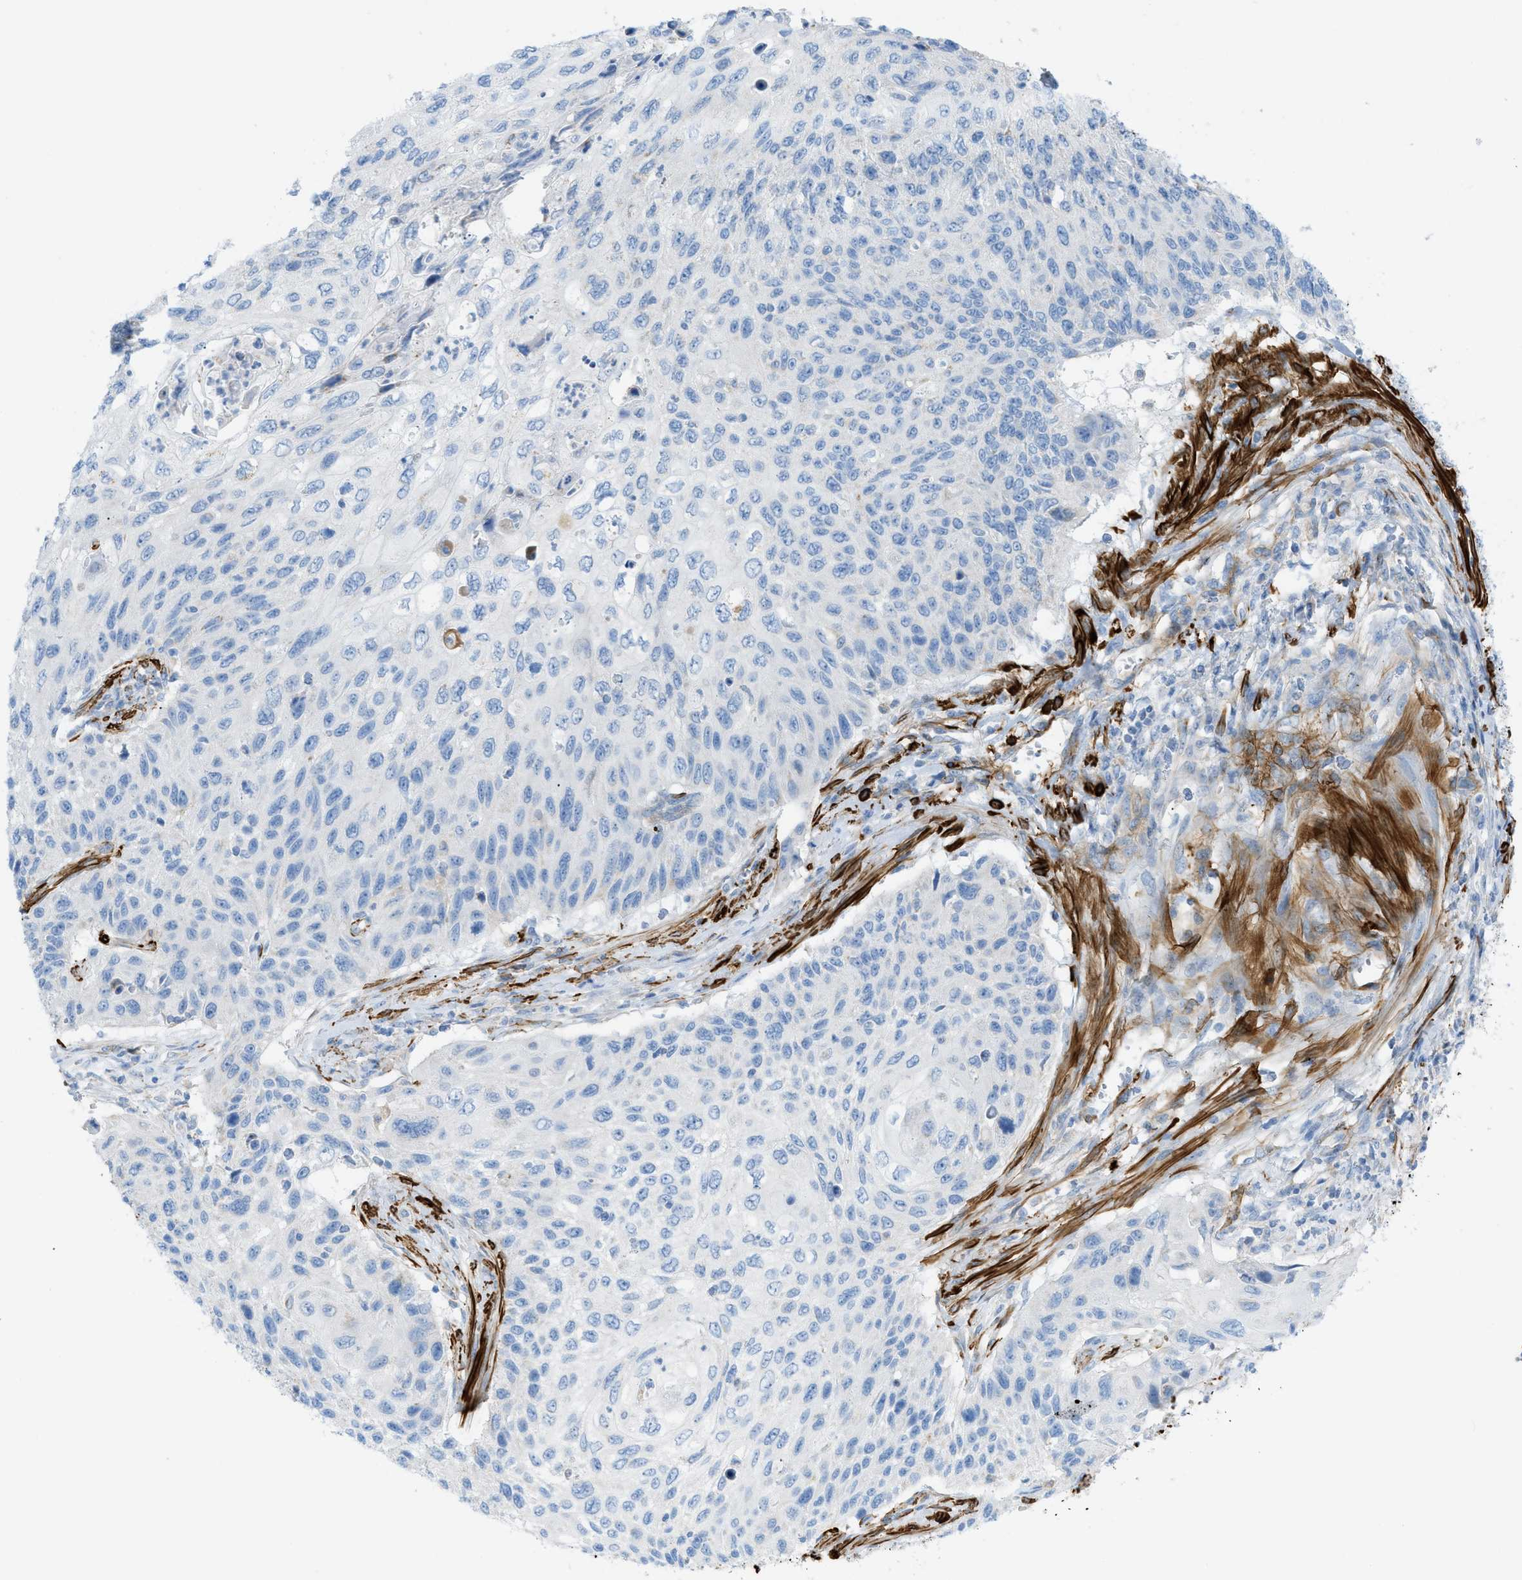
{"staining": {"intensity": "negative", "quantity": "none", "location": "none"}, "tissue": "cervical cancer", "cell_type": "Tumor cells", "image_type": "cancer", "snomed": [{"axis": "morphology", "description": "Squamous cell carcinoma, NOS"}, {"axis": "topography", "description": "Cervix"}], "caption": "An IHC image of squamous cell carcinoma (cervical) is shown. There is no staining in tumor cells of squamous cell carcinoma (cervical). (DAB (3,3'-diaminobenzidine) immunohistochemistry with hematoxylin counter stain).", "gene": "MYH11", "patient": {"sex": "female", "age": 70}}